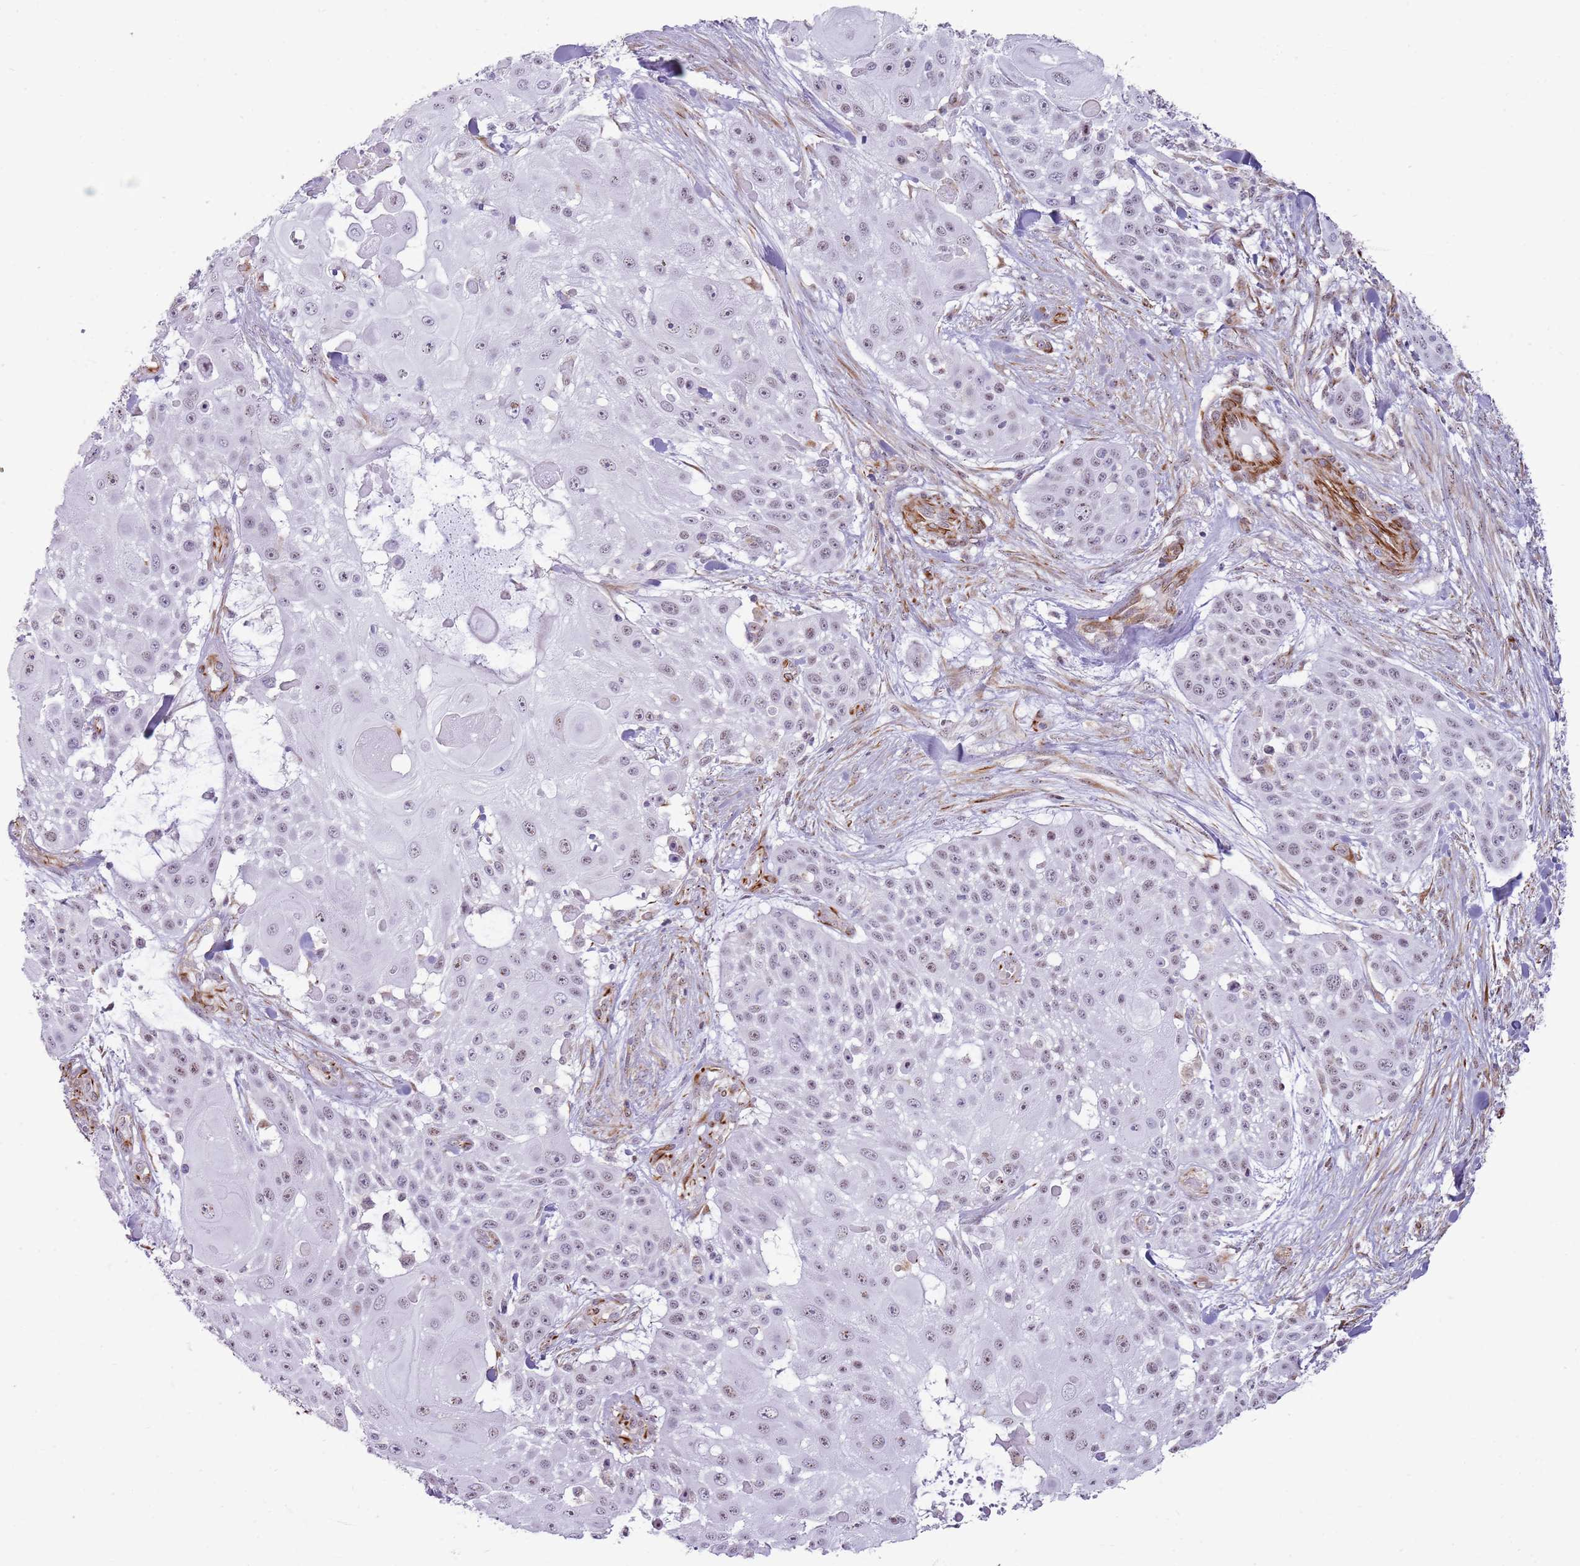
{"staining": {"intensity": "weak", "quantity": ">75%", "location": "nuclear"}, "tissue": "skin cancer", "cell_type": "Tumor cells", "image_type": "cancer", "snomed": [{"axis": "morphology", "description": "Squamous cell carcinoma, NOS"}, {"axis": "topography", "description": "Skin"}], "caption": "DAB (3,3'-diaminobenzidine) immunohistochemical staining of human skin cancer reveals weak nuclear protein expression in about >75% of tumor cells.", "gene": "NBPF3", "patient": {"sex": "female", "age": 86}}